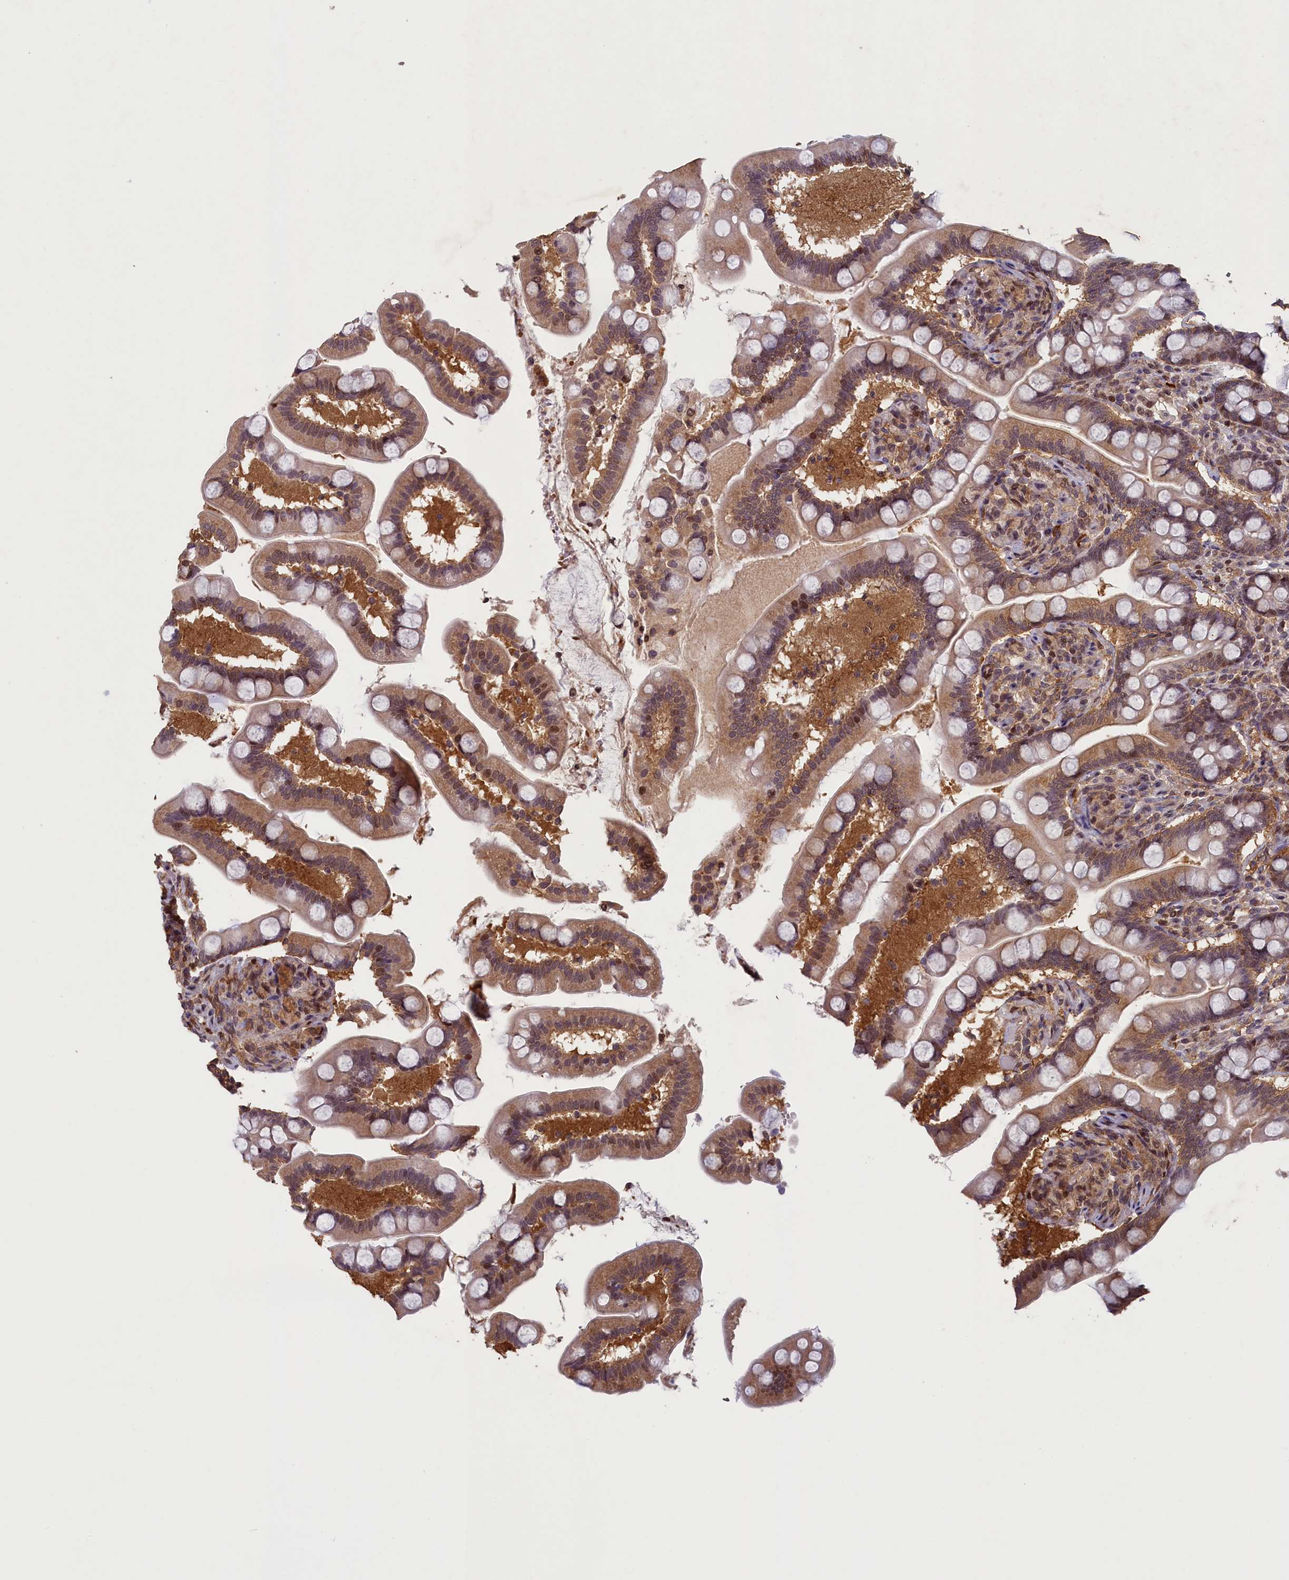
{"staining": {"intensity": "moderate", "quantity": ">75%", "location": "cytoplasmic/membranous,nuclear"}, "tissue": "small intestine", "cell_type": "Glandular cells", "image_type": "normal", "snomed": [{"axis": "morphology", "description": "Normal tissue, NOS"}, {"axis": "topography", "description": "Small intestine"}], "caption": "High-power microscopy captured an immunohistochemistry (IHC) histopathology image of normal small intestine, revealing moderate cytoplasmic/membranous,nuclear staining in about >75% of glandular cells. (IHC, brightfield microscopy, high magnification).", "gene": "NUBP1", "patient": {"sex": "female", "age": 64}}